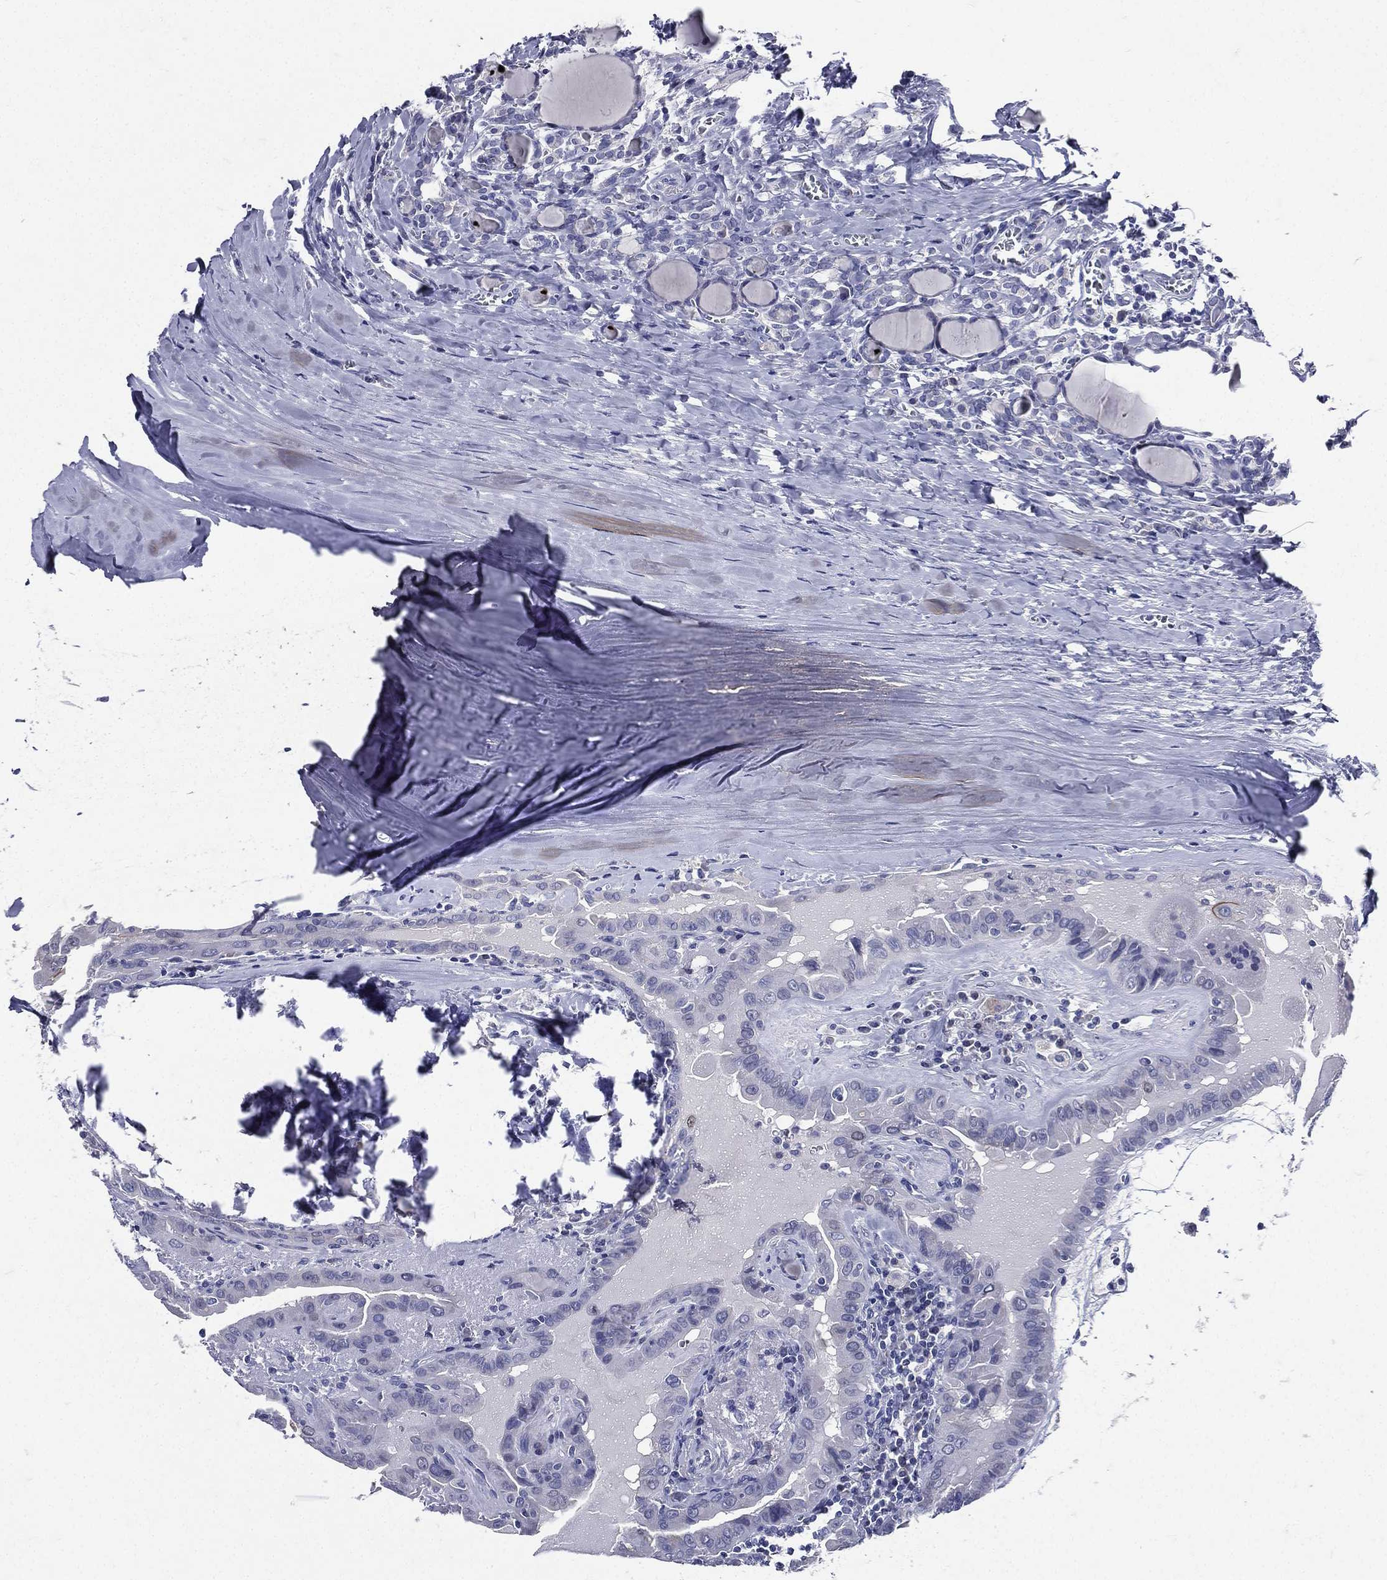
{"staining": {"intensity": "negative", "quantity": "none", "location": "none"}, "tissue": "thyroid cancer", "cell_type": "Tumor cells", "image_type": "cancer", "snomed": [{"axis": "morphology", "description": "Papillary adenocarcinoma, NOS"}, {"axis": "topography", "description": "Thyroid gland"}], "caption": "Immunohistochemistry micrograph of neoplastic tissue: thyroid cancer (papillary adenocarcinoma) stained with DAB (3,3'-diaminobenzidine) reveals no significant protein positivity in tumor cells. (IHC, brightfield microscopy, high magnification).", "gene": "TGM1", "patient": {"sex": "female", "age": 37}}